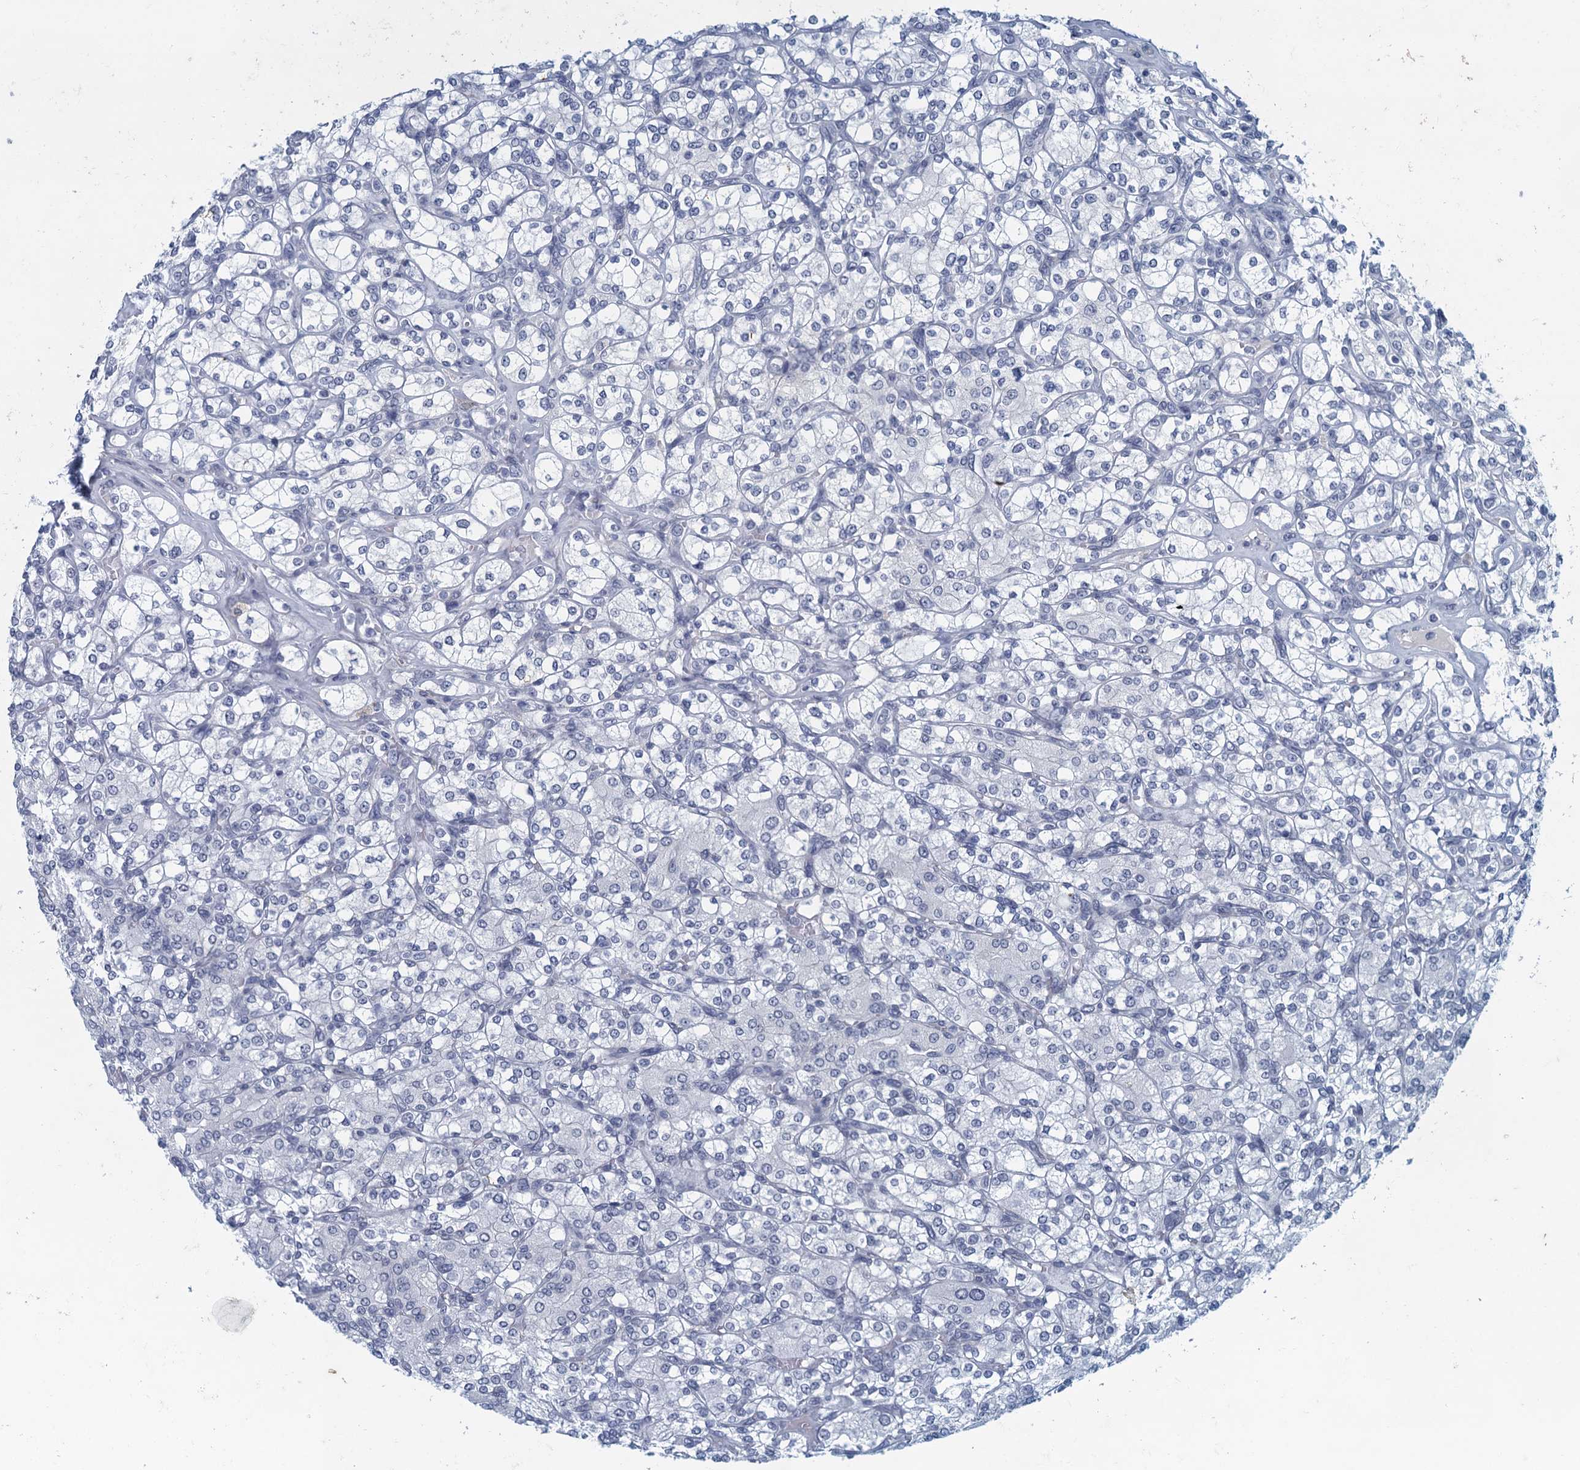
{"staining": {"intensity": "negative", "quantity": "none", "location": "none"}, "tissue": "renal cancer", "cell_type": "Tumor cells", "image_type": "cancer", "snomed": [{"axis": "morphology", "description": "Adenocarcinoma, NOS"}, {"axis": "topography", "description": "Kidney"}], "caption": "DAB (3,3'-diaminobenzidine) immunohistochemical staining of renal cancer reveals no significant expression in tumor cells.", "gene": "ENSG00000131152", "patient": {"sex": "male", "age": 77}}